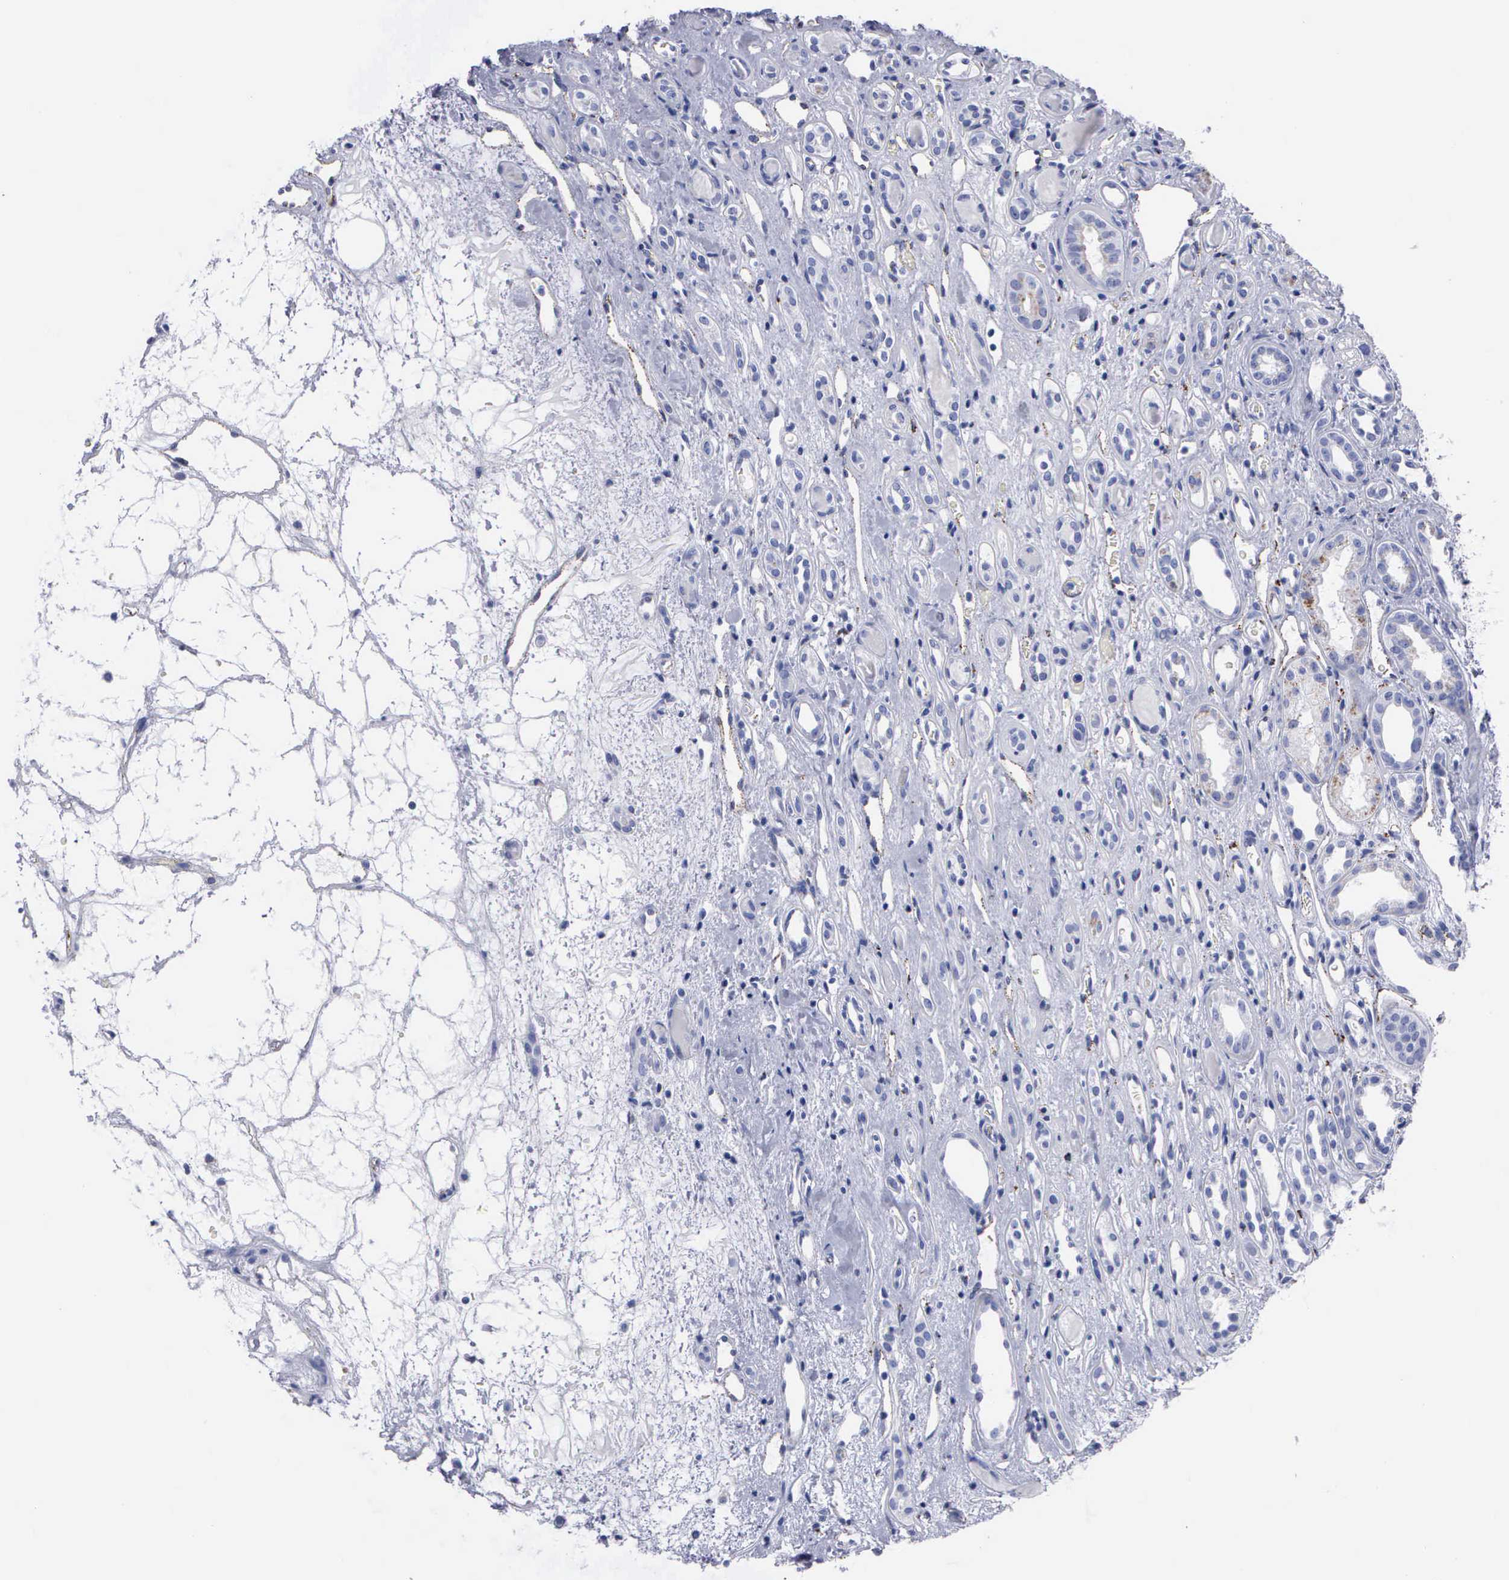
{"staining": {"intensity": "negative", "quantity": "none", "location": "none"}, "tissue": "renal cancer", "cell_type": "Tumor cells", "image_type": "cancer", "snomed": [{"axis": "morphology", "description": "Adenocarcinoma, NOS"}, {"axis": "topography", "description": "Kidney"}], "caption": "Immunohistochemical staining of human adenocarcinoma (renal) displays no significant expression in tumor cells. (DAB IHC, high magnification).", "gene": "CTSL", "patient": {"sex": "female", "age": 60}}